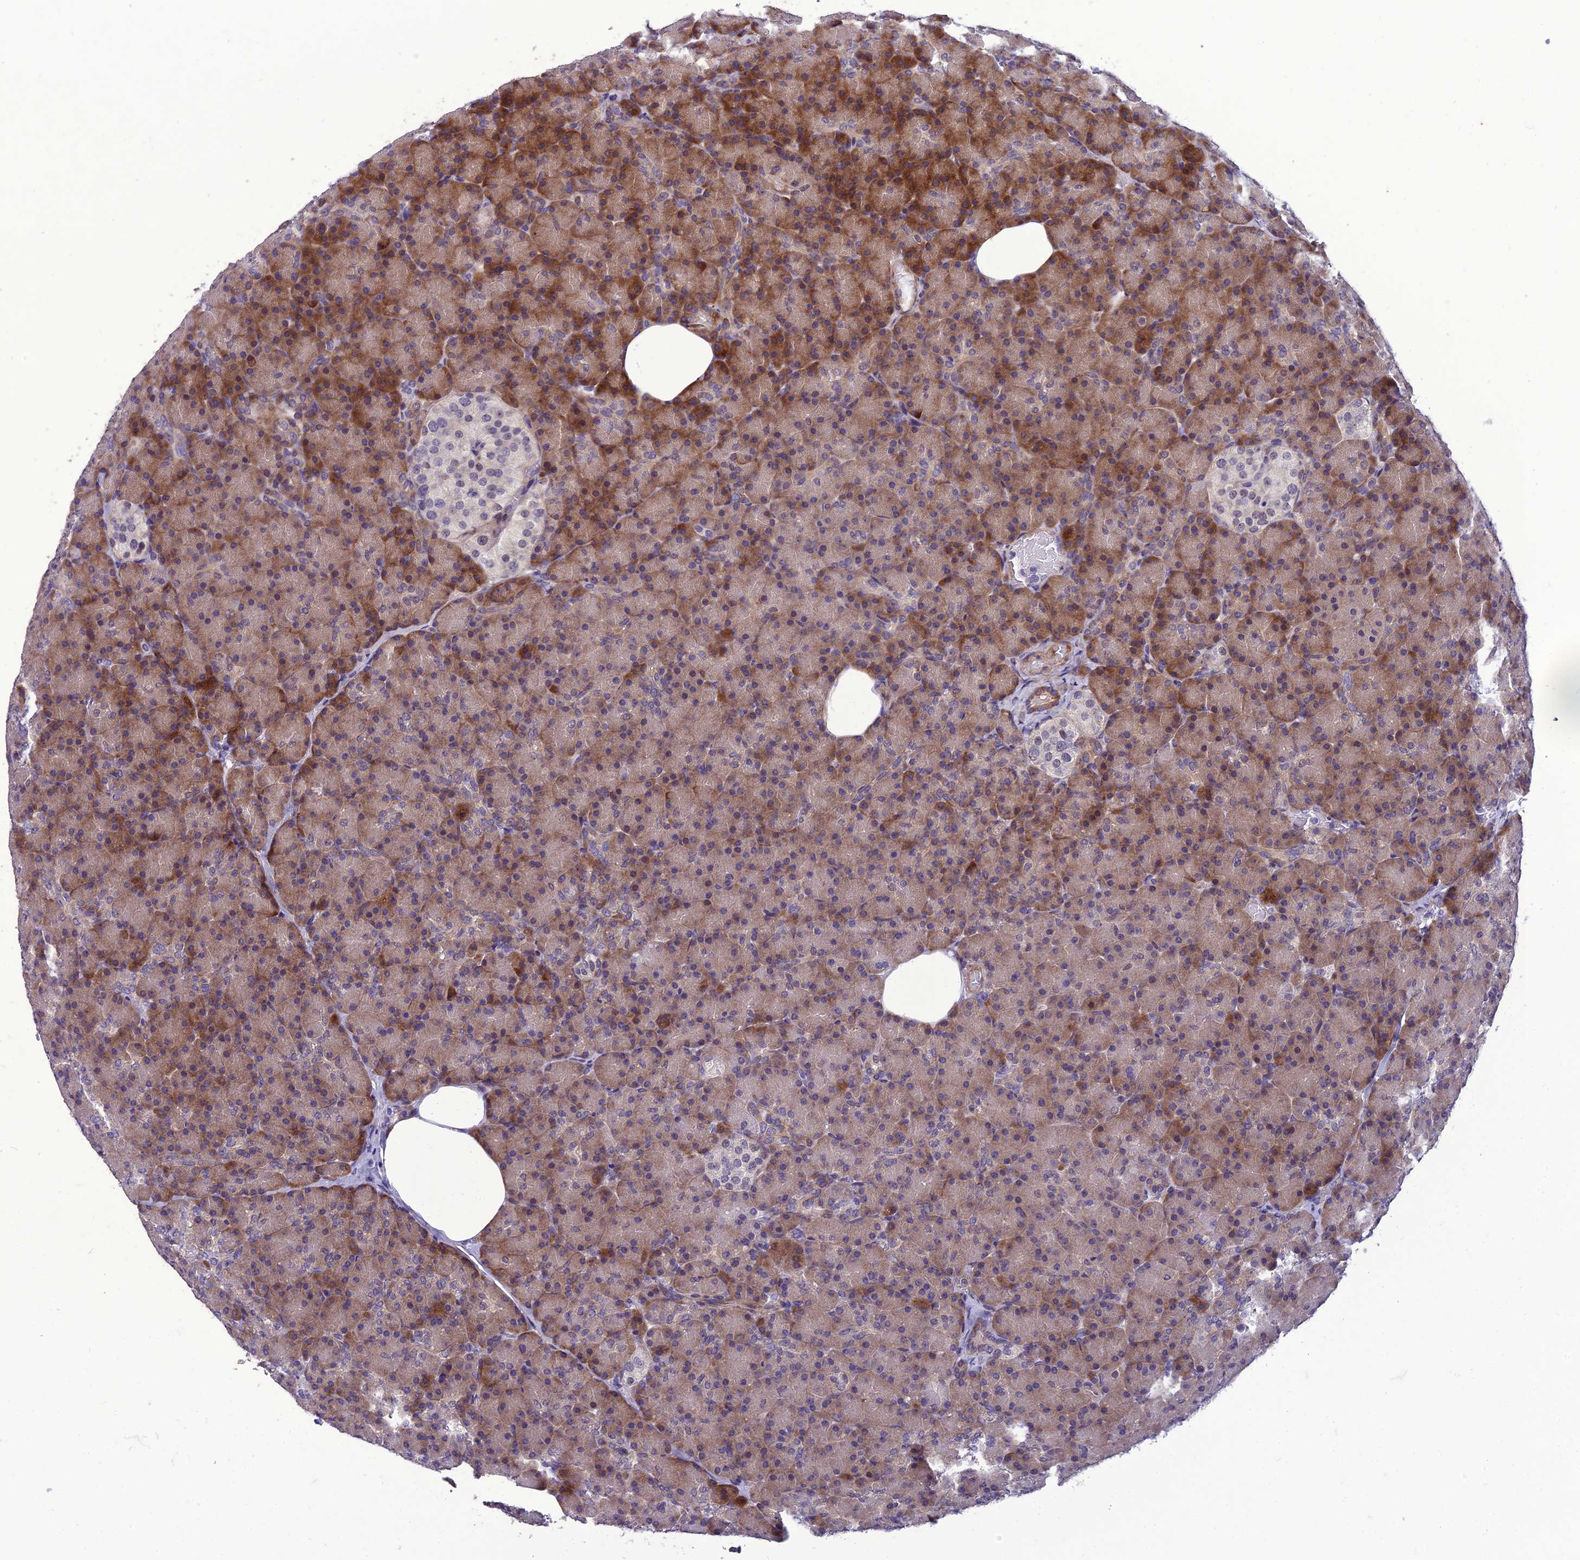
{"staining": {"intensity": "moderate", "quantity": ">75%", "location": "cytoplasmic/membranous"}, "tissue": "pancreas", "cell_type": "Exocrine glandular cells", "image_type": "normal", "snomed": [{"axis": "morphology", "description": "Normal tissue, NOS"}, {"axis": "topography", "description": "Pancreas"}], "caption": "Pancreas stained with DAB (3,3'-diaminobenzidine) IHC demonstrates medium levels of moderate cytoplasmic/membranous expression in about >75% of exocrine glandular cells.", "gene": "GAB4", "patient": {"sex": "female", "age": 43}}